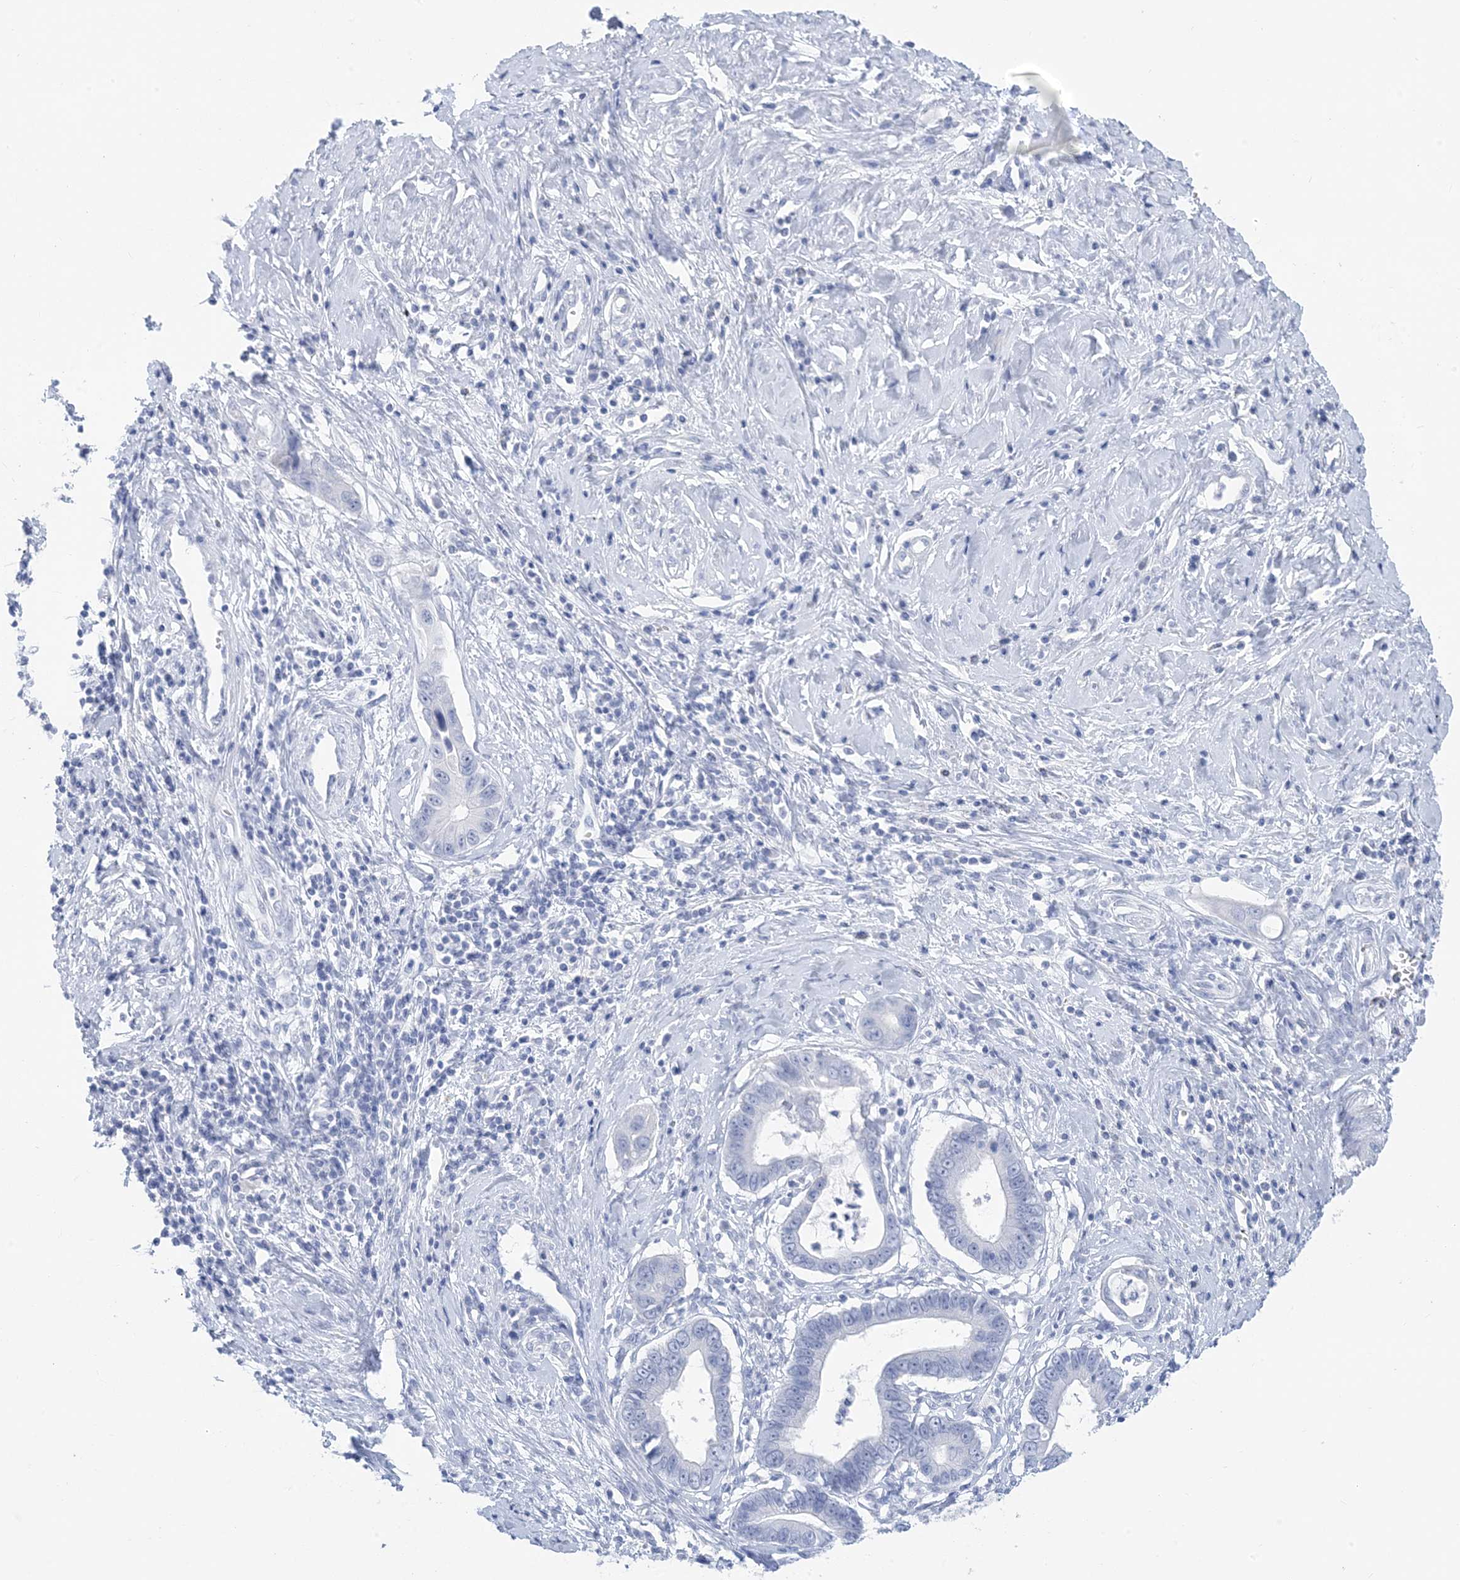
{"staining": {"intensity": "negative", "quantity": "none", "location": "none"}, "tissue": "cervical cancer", "cell_type": "Tumor cells", "image_type": "cancer", "snomed": [{"axis": "morphology", "description": "Adenocarcinoma, NOS"}, {"axis": "topography", "description": "Cervix"}], "caption": "IHC photomicrograph of neoplastic tissue: adenocarcinoma (cervical) stained with DAB demonstrates no significant protein staining in tumor cells. The staining was performed using DAB to visualize the protein expression in brown, while the nuclei were stained in blue with hematoxylin (Magnification: 20x).", "gene": "SH3YL1", "patient": {"sex": "female", "age": 44}}